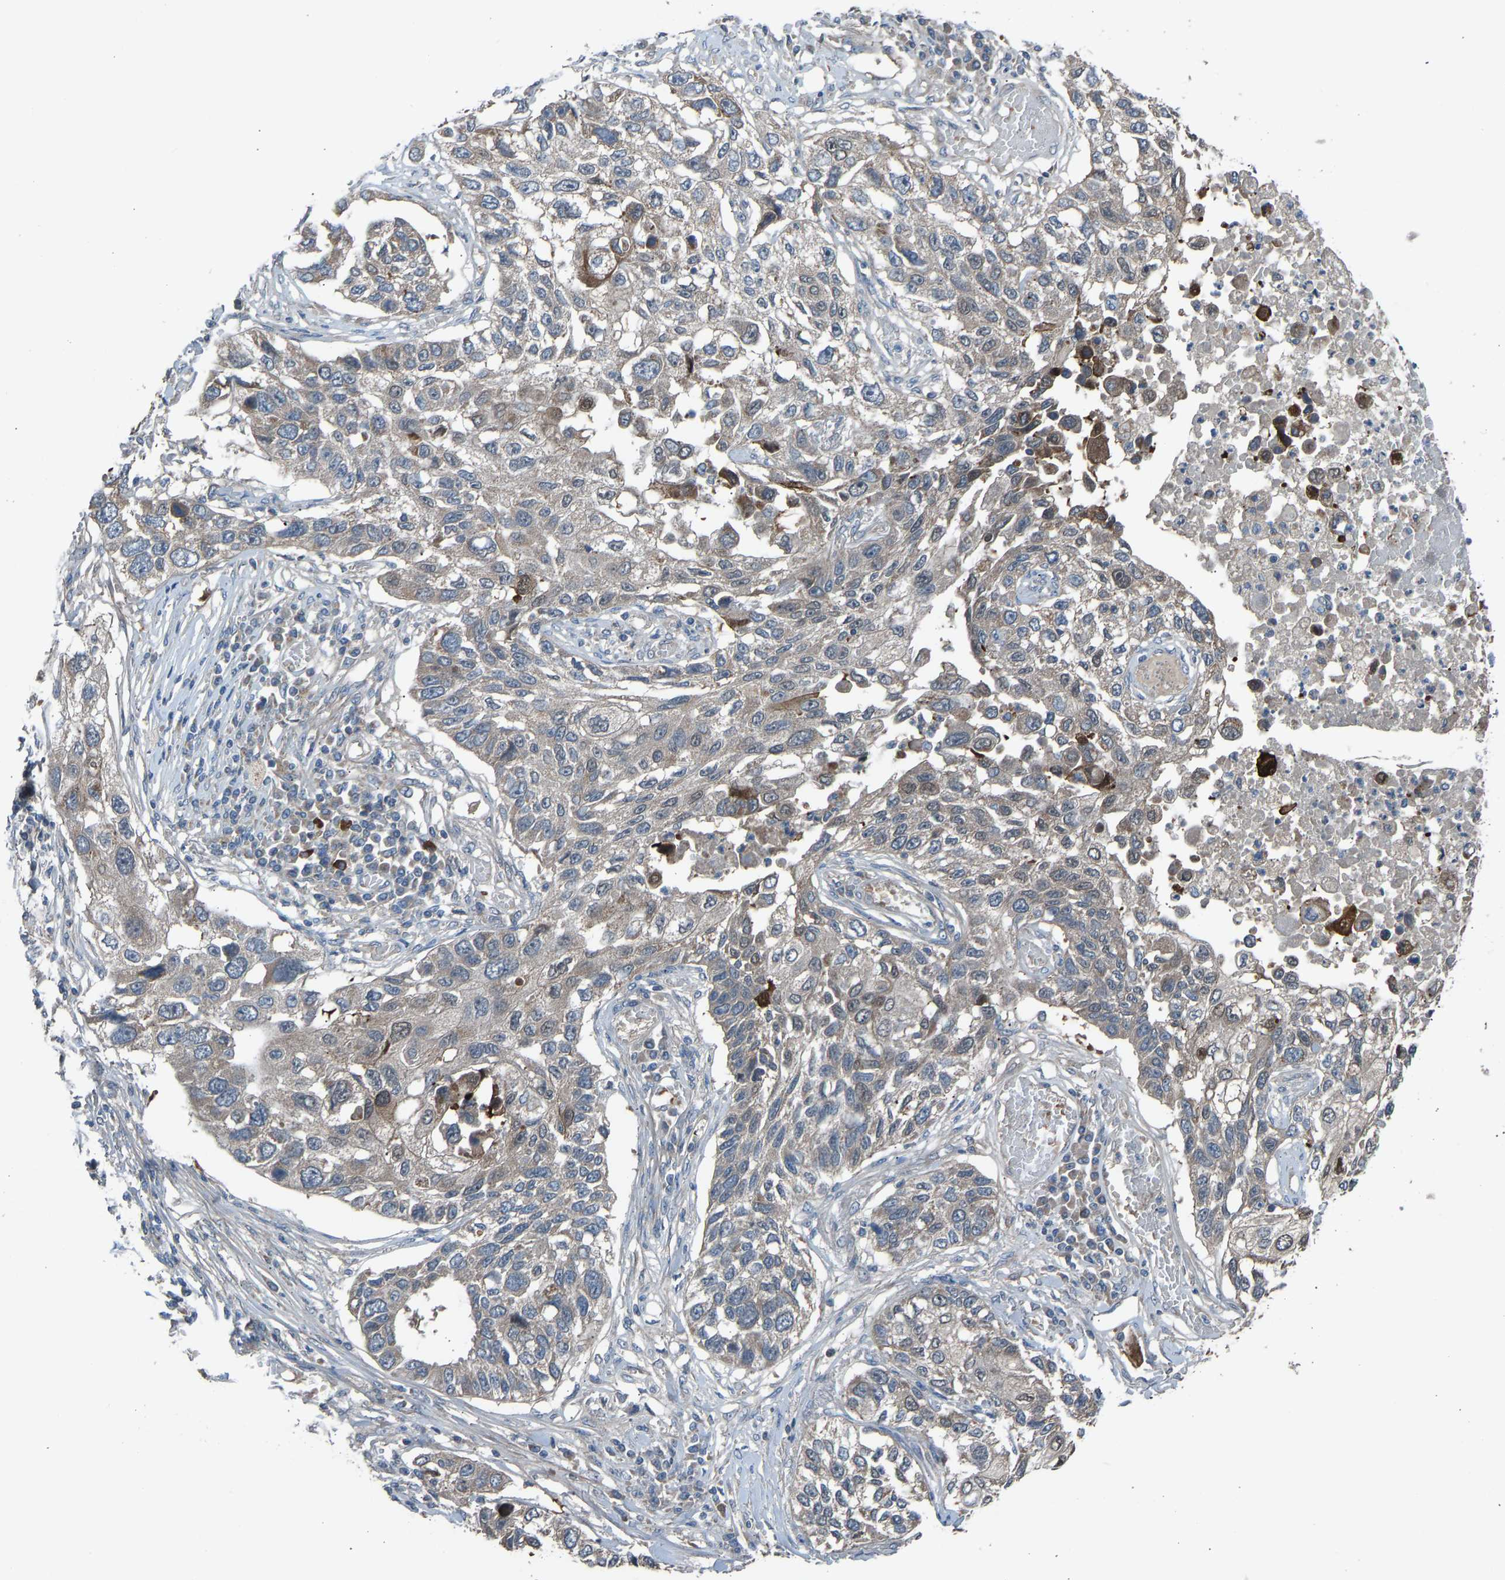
{"staining": {"intensity": "weak", "quantity": "<25%", "location": "cytoplasmic/membranous"}, "tissue": "lung cancer", "cell_type": "Tumor cells", "image_type": "cancer", "snomed": [{"axis": "morphology", "description": "Squamous cell carcinoma, NOS"}, {"axis": "topography", "description": "Lung"}], "caption": "This is a histopathology image of IHC staining of lung squamous cell carcinoma, which shows no positivity in tumor cells.", "gene": "TGFBR3", "patient": {"sex": "male", "age": 71}}